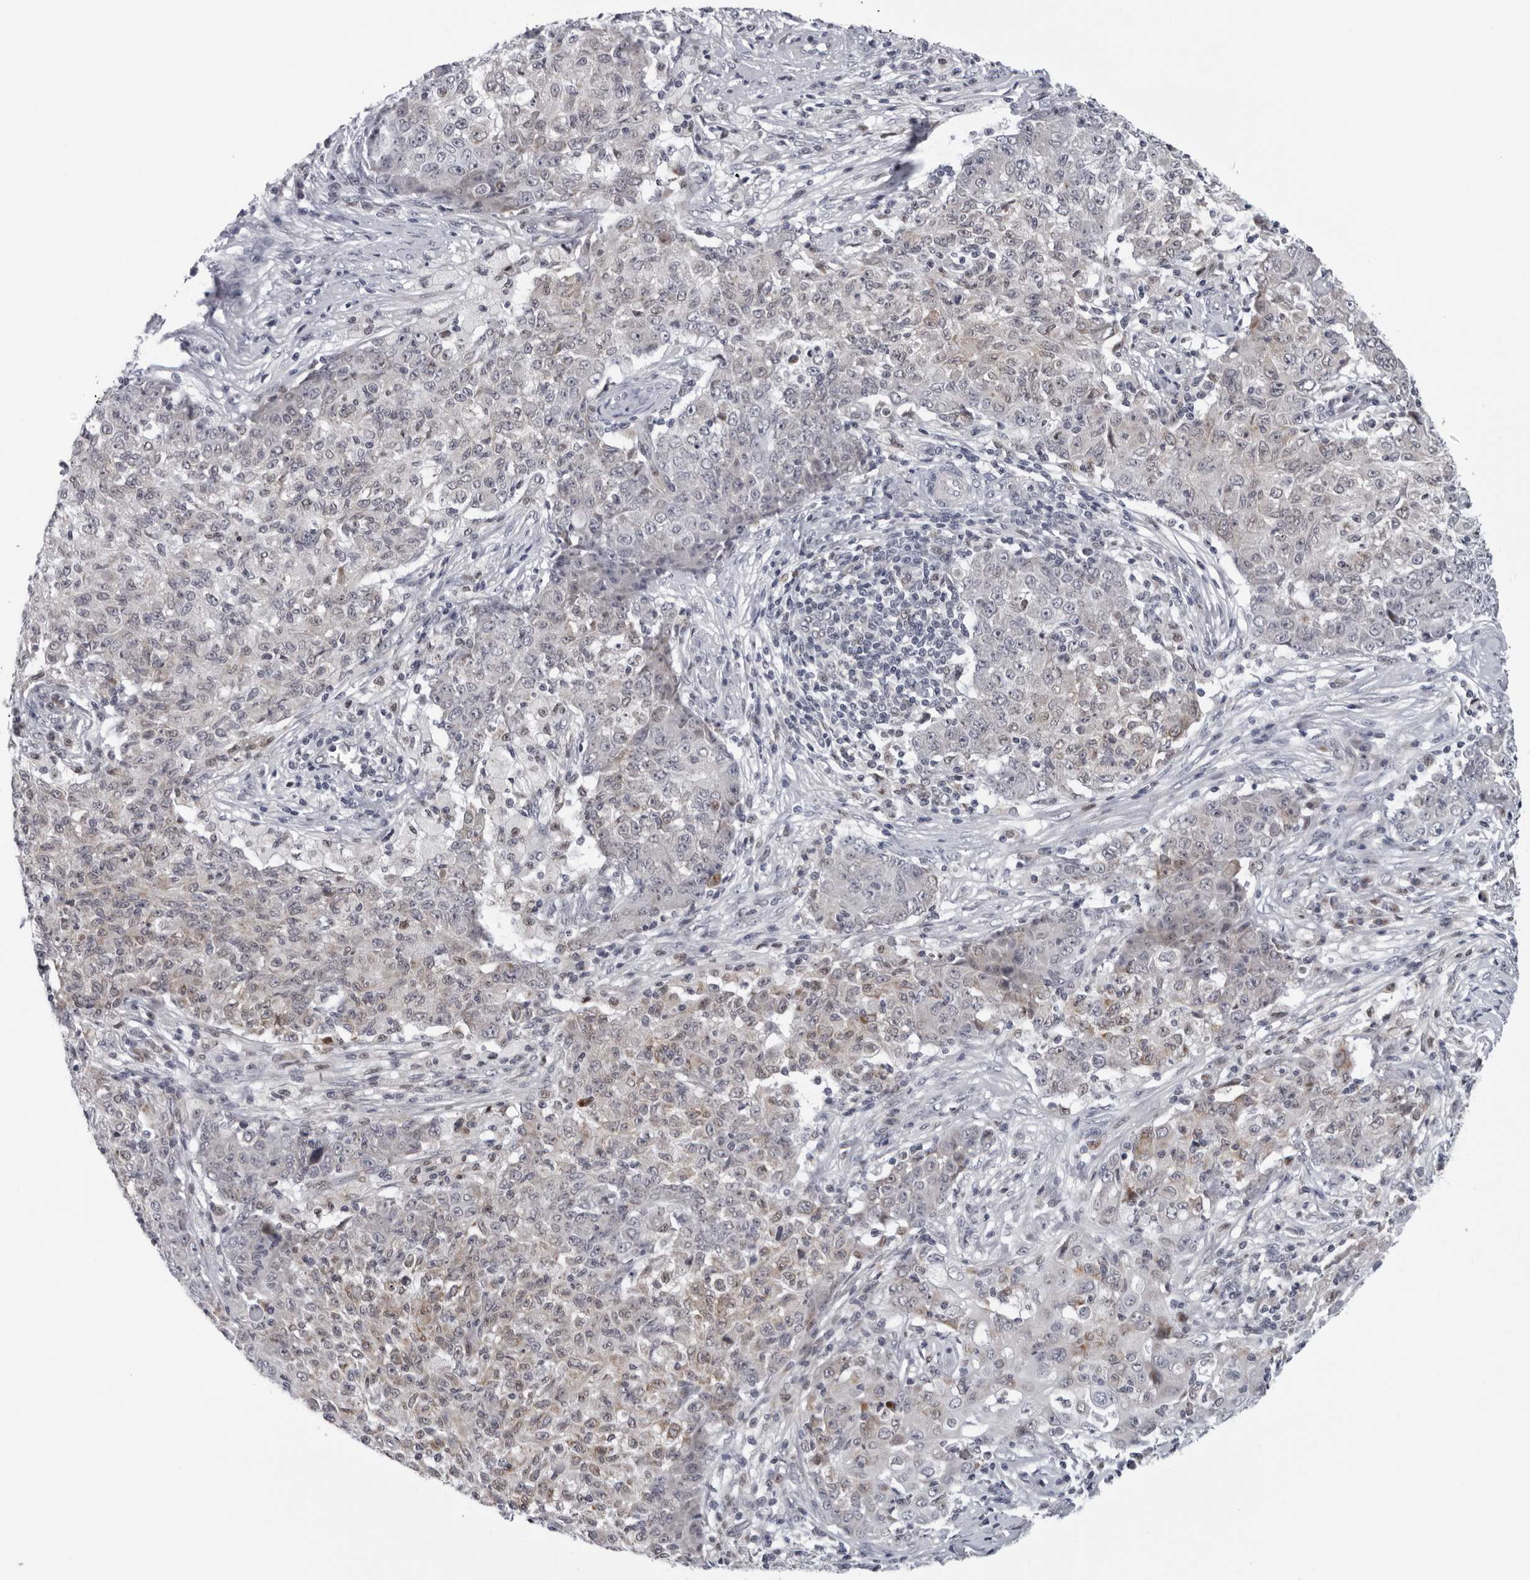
{"staining": {"intensity": "moderate", "quantity": "<25%", "location": "cytoplasmic/membranous"}, "tissue": "ovarian cancer", "cell_type": "Tumor cells", "image_type": "cancer", "snomed": [{"axis": "morphology", "description": "Carcinoma, endometroid"}, {"axis": "topography", "description": "Ovary"}], "caption": "Protein expression analysis of ovarian cancer demonstrates moderate cytoplasmic/membranous staining in about <25% of tumor cells.", "gene": "CPT2", "patient": {"sex": "female", "age": 42}}